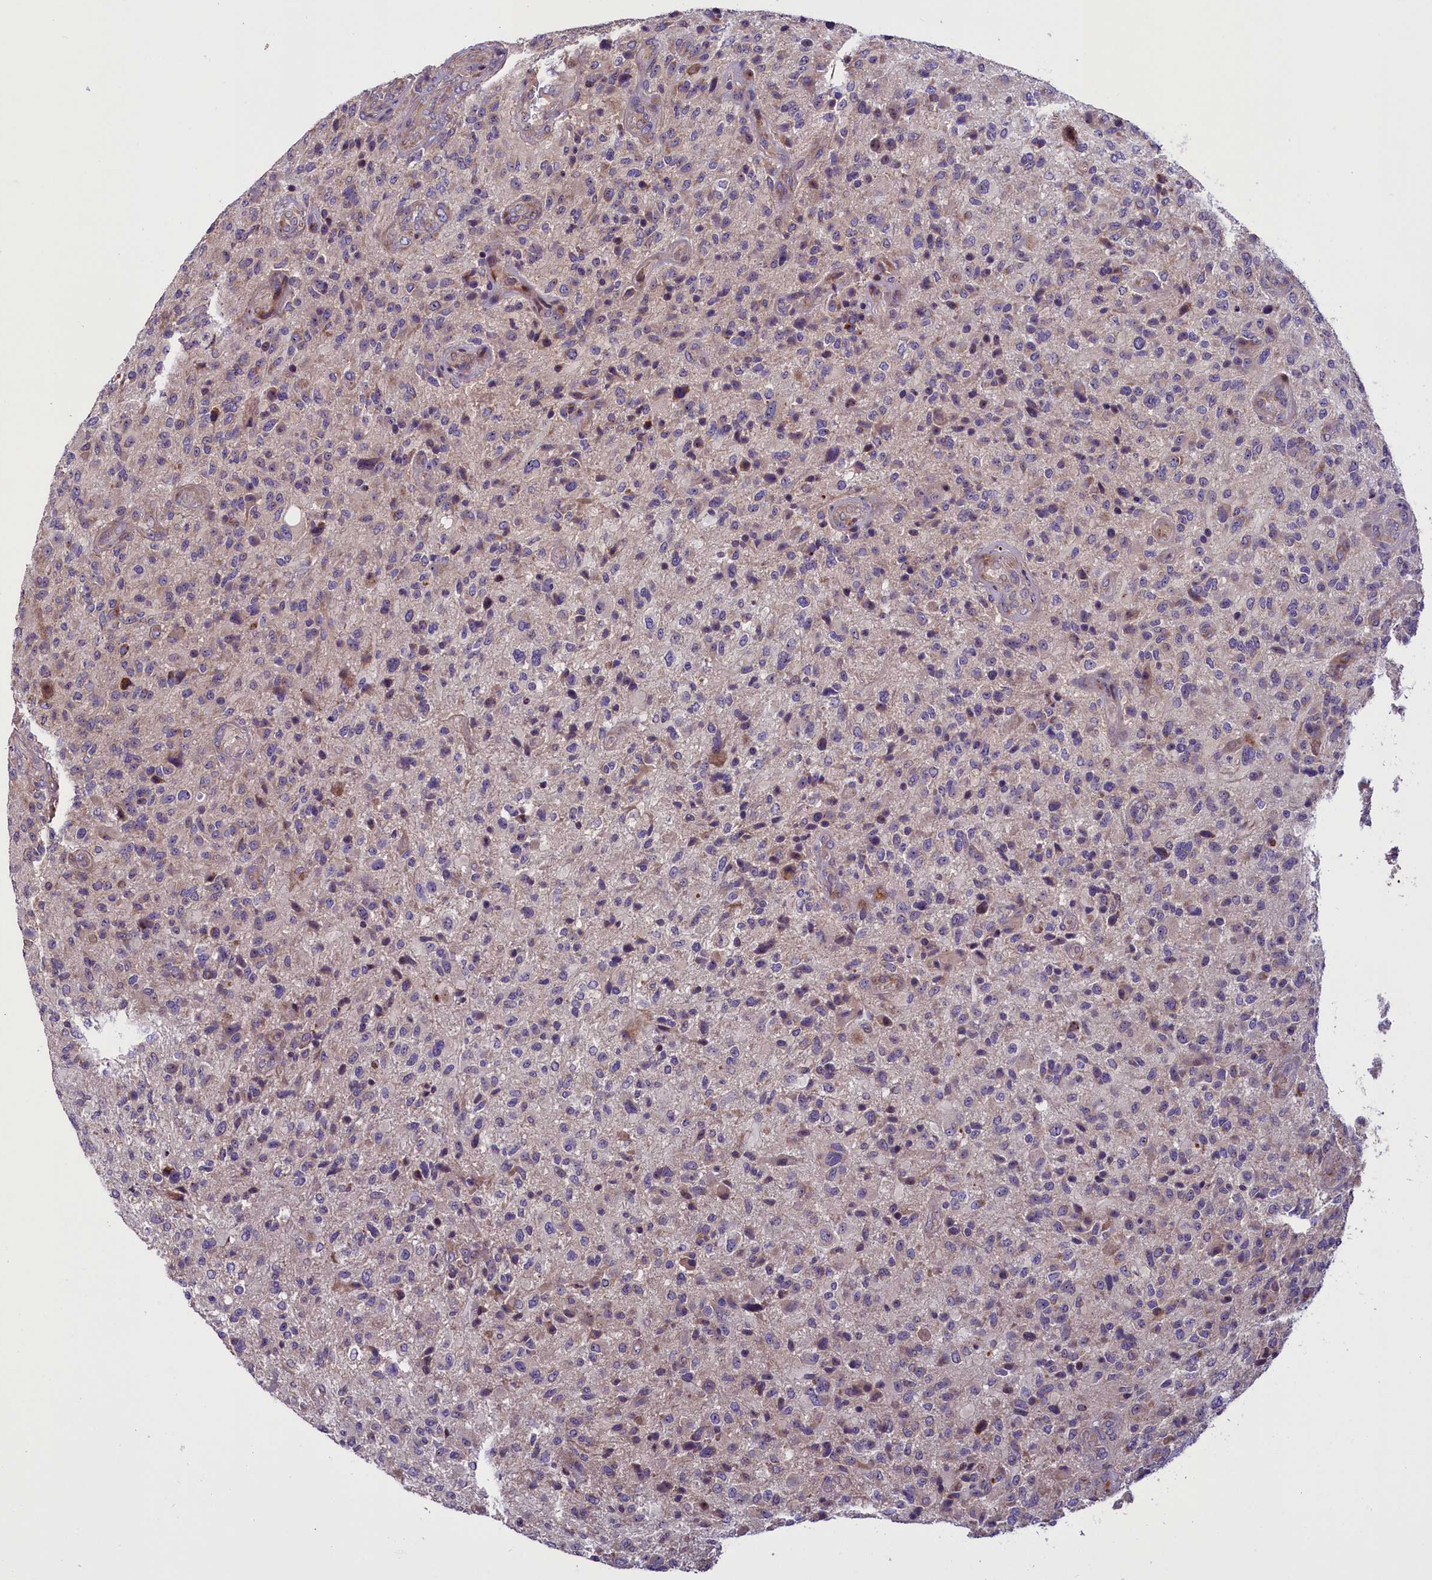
{"staining": {"intensity": "negative", "quantity": "none", "location": "none"}, "tissue": "glioma", "cell_type": "Tumor cells", "image_type": "cancer", "snomed": [{"axis": "morphology", "description": "Glioma, malignant, High grade"}, {"axis": "topography", "description": "Brain"}], "caption": "Tumor cells show no significant staining in malignant glioma (high-grade).", "gene": "FRY", "patient": {"sex": "male", "age": 47}}